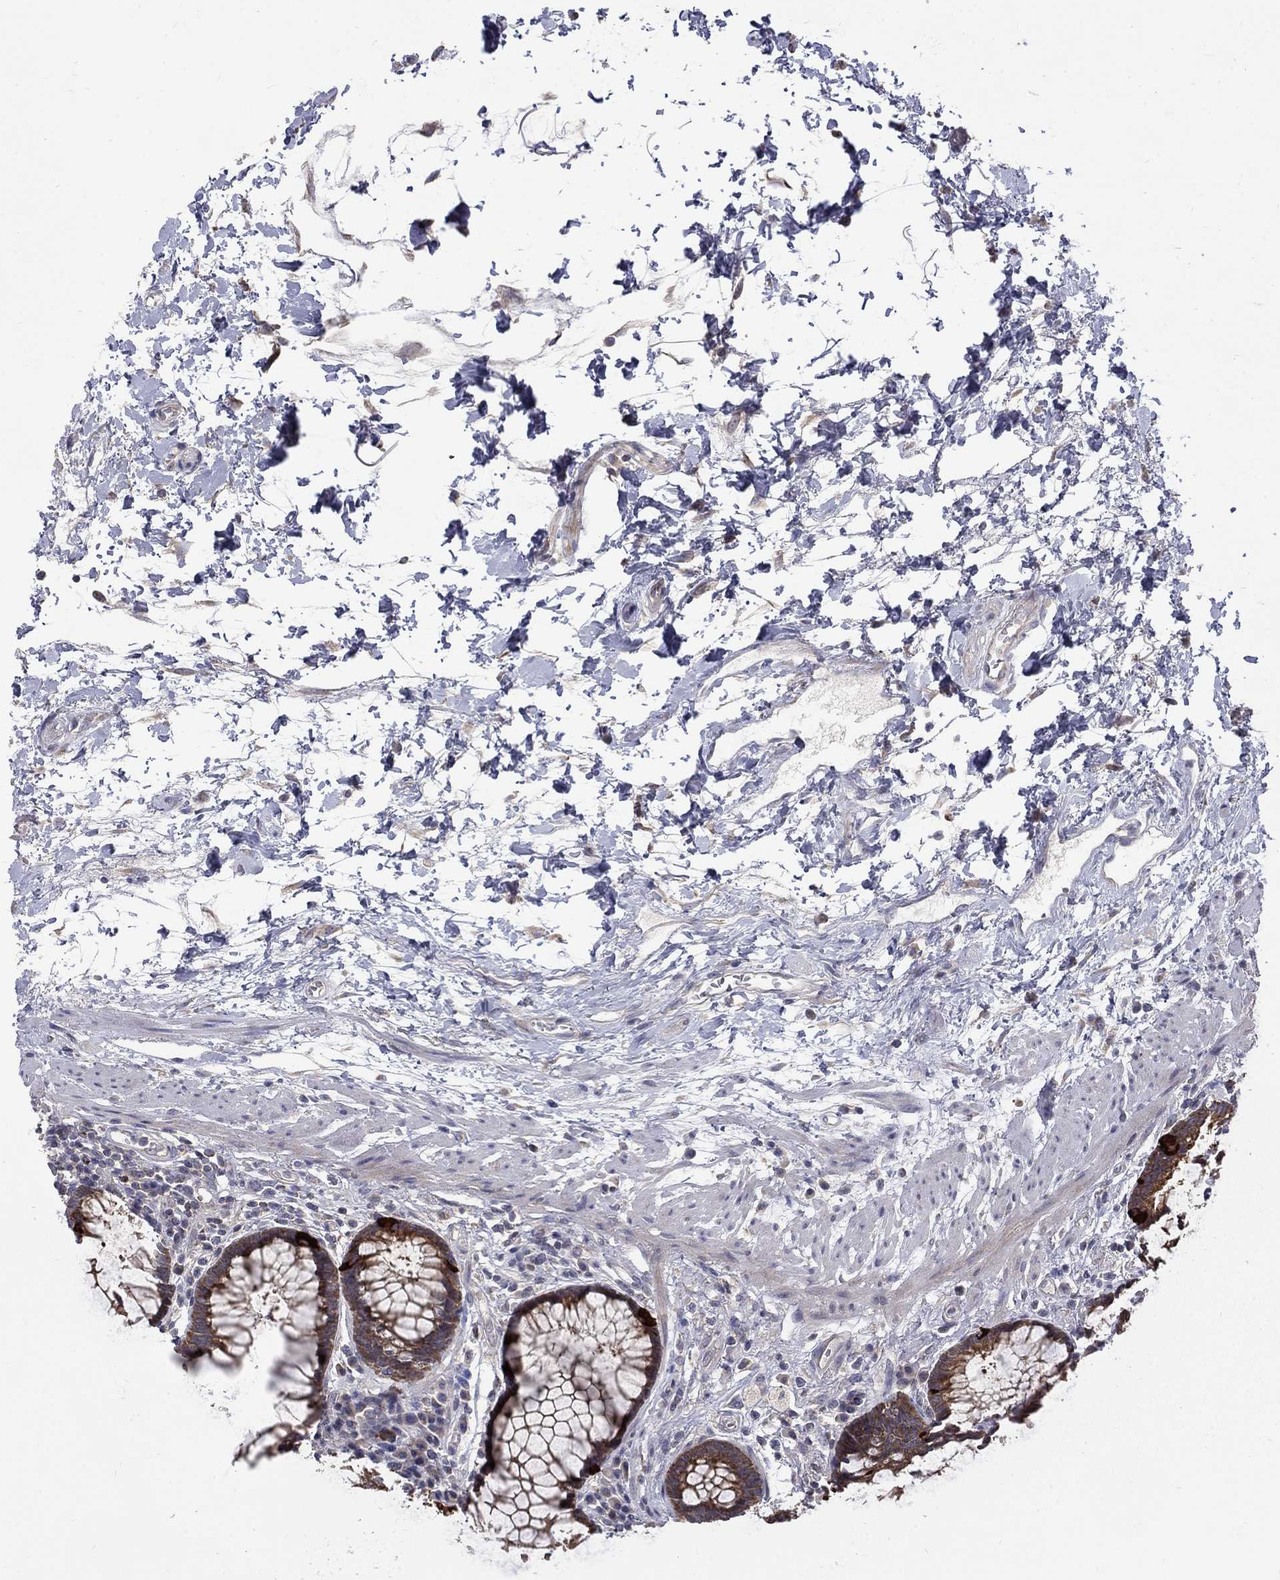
{"staining": {"intensity": "moderate", "quantity": ">75%", "location": "cytoplasmic/membranous"}, "tissue": "rectum", "cell_type": "Glandular cells", "image_type": "normal", "snomed": [{"axis": "morphology", "description": "Normal tissue, NOS"}, {"axis": "topography", "description": "Rectum"}], "caption": "Approximately >75% of glandular cells in benign rectum show moderate cytoplasmic/membranous protein staining as visualized by brown immunohistochemical staining.", "gene": "SH2B1", "patient": {"sex": "female", "age": 68}}